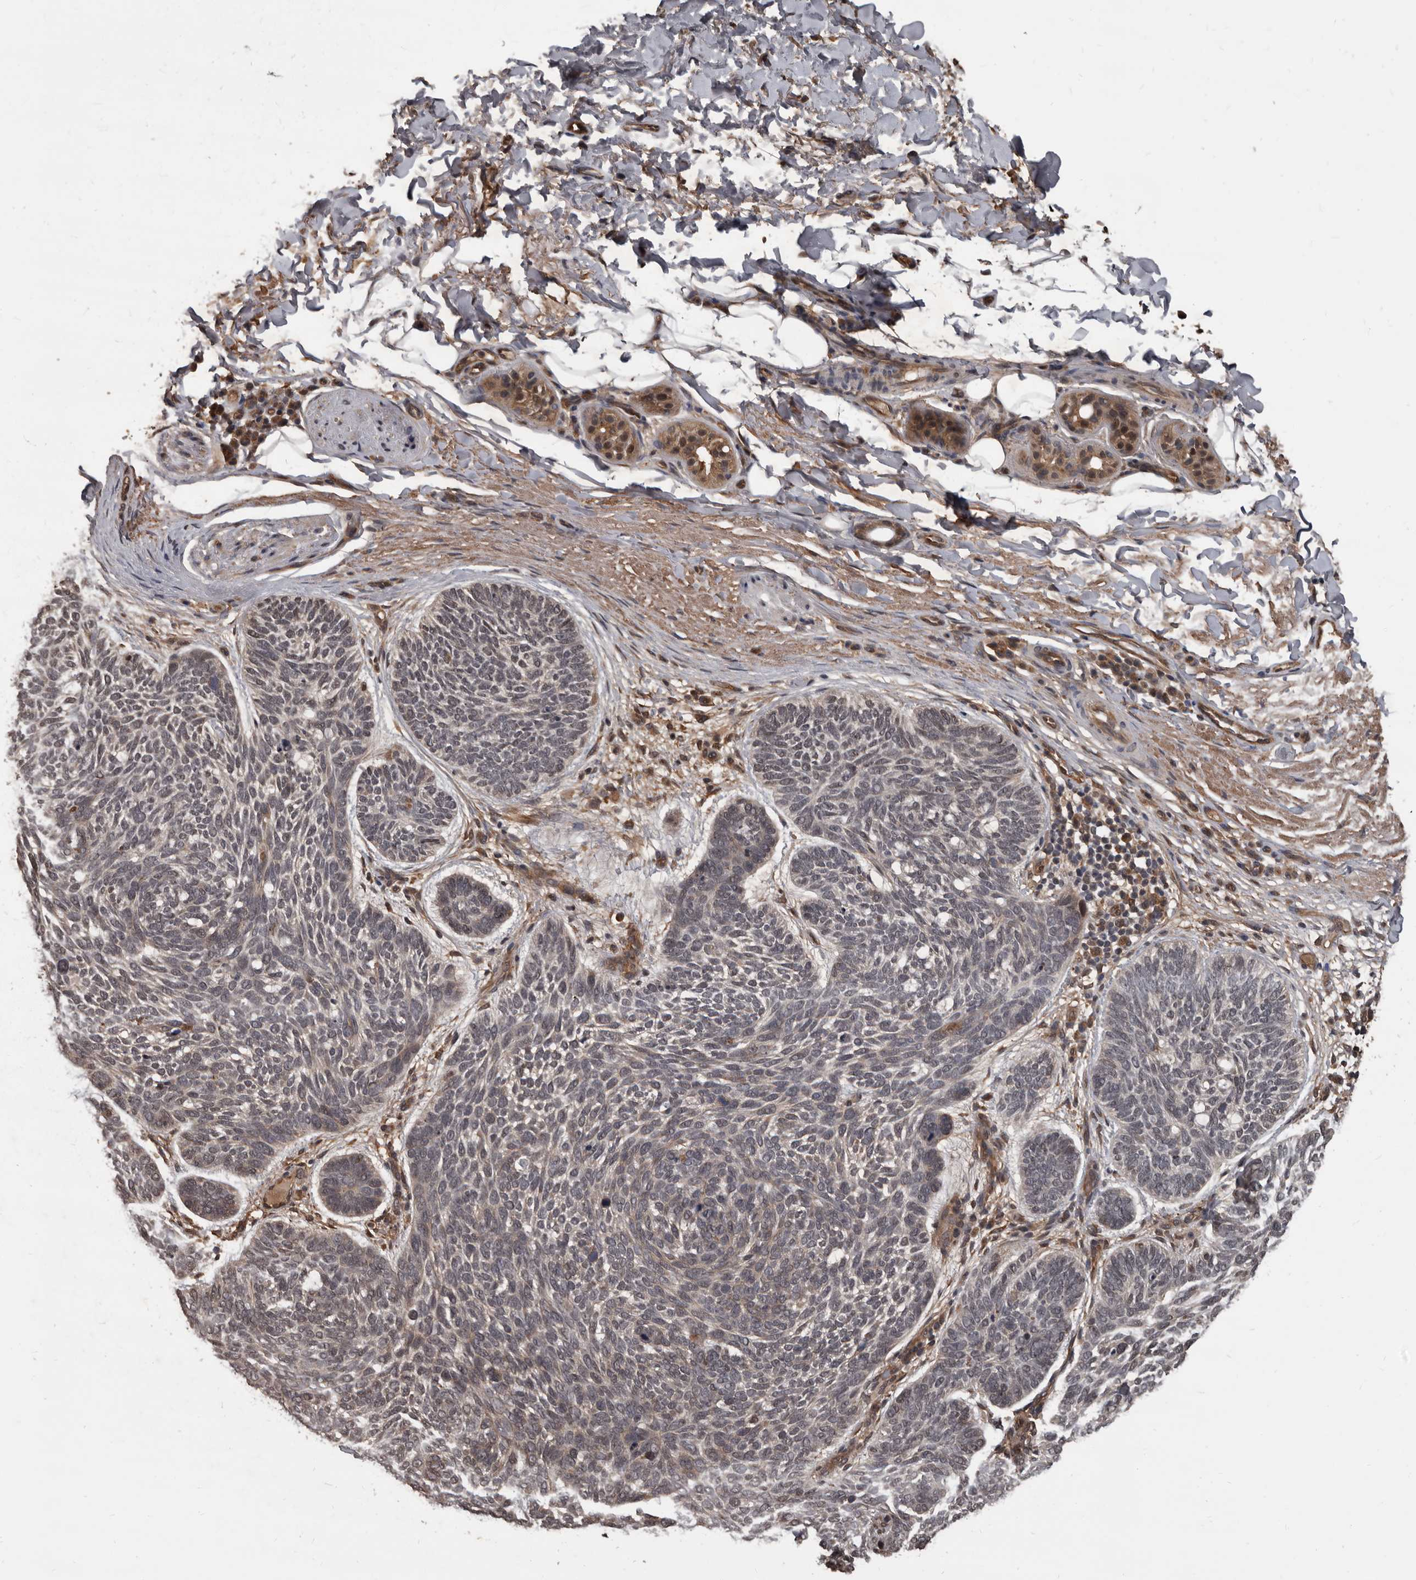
{"staining": {"intensity": "negative", "quantity": "none", "location": "none"}, "tissue": "skin cancer", "cell_type": "Tumor cells", "image_type": "cancer", "snomed": [{"axis": "morphology", "description": "Basal cell carcinoma"}, {"axis": "topography", "description": "Skin"}], "caption": "Protein analysis of skin basal cell carcinoma exhibits no significant positivity in tumor cells.", "gene": "AHR", "patient": {"sex": "female", "age": 85}}